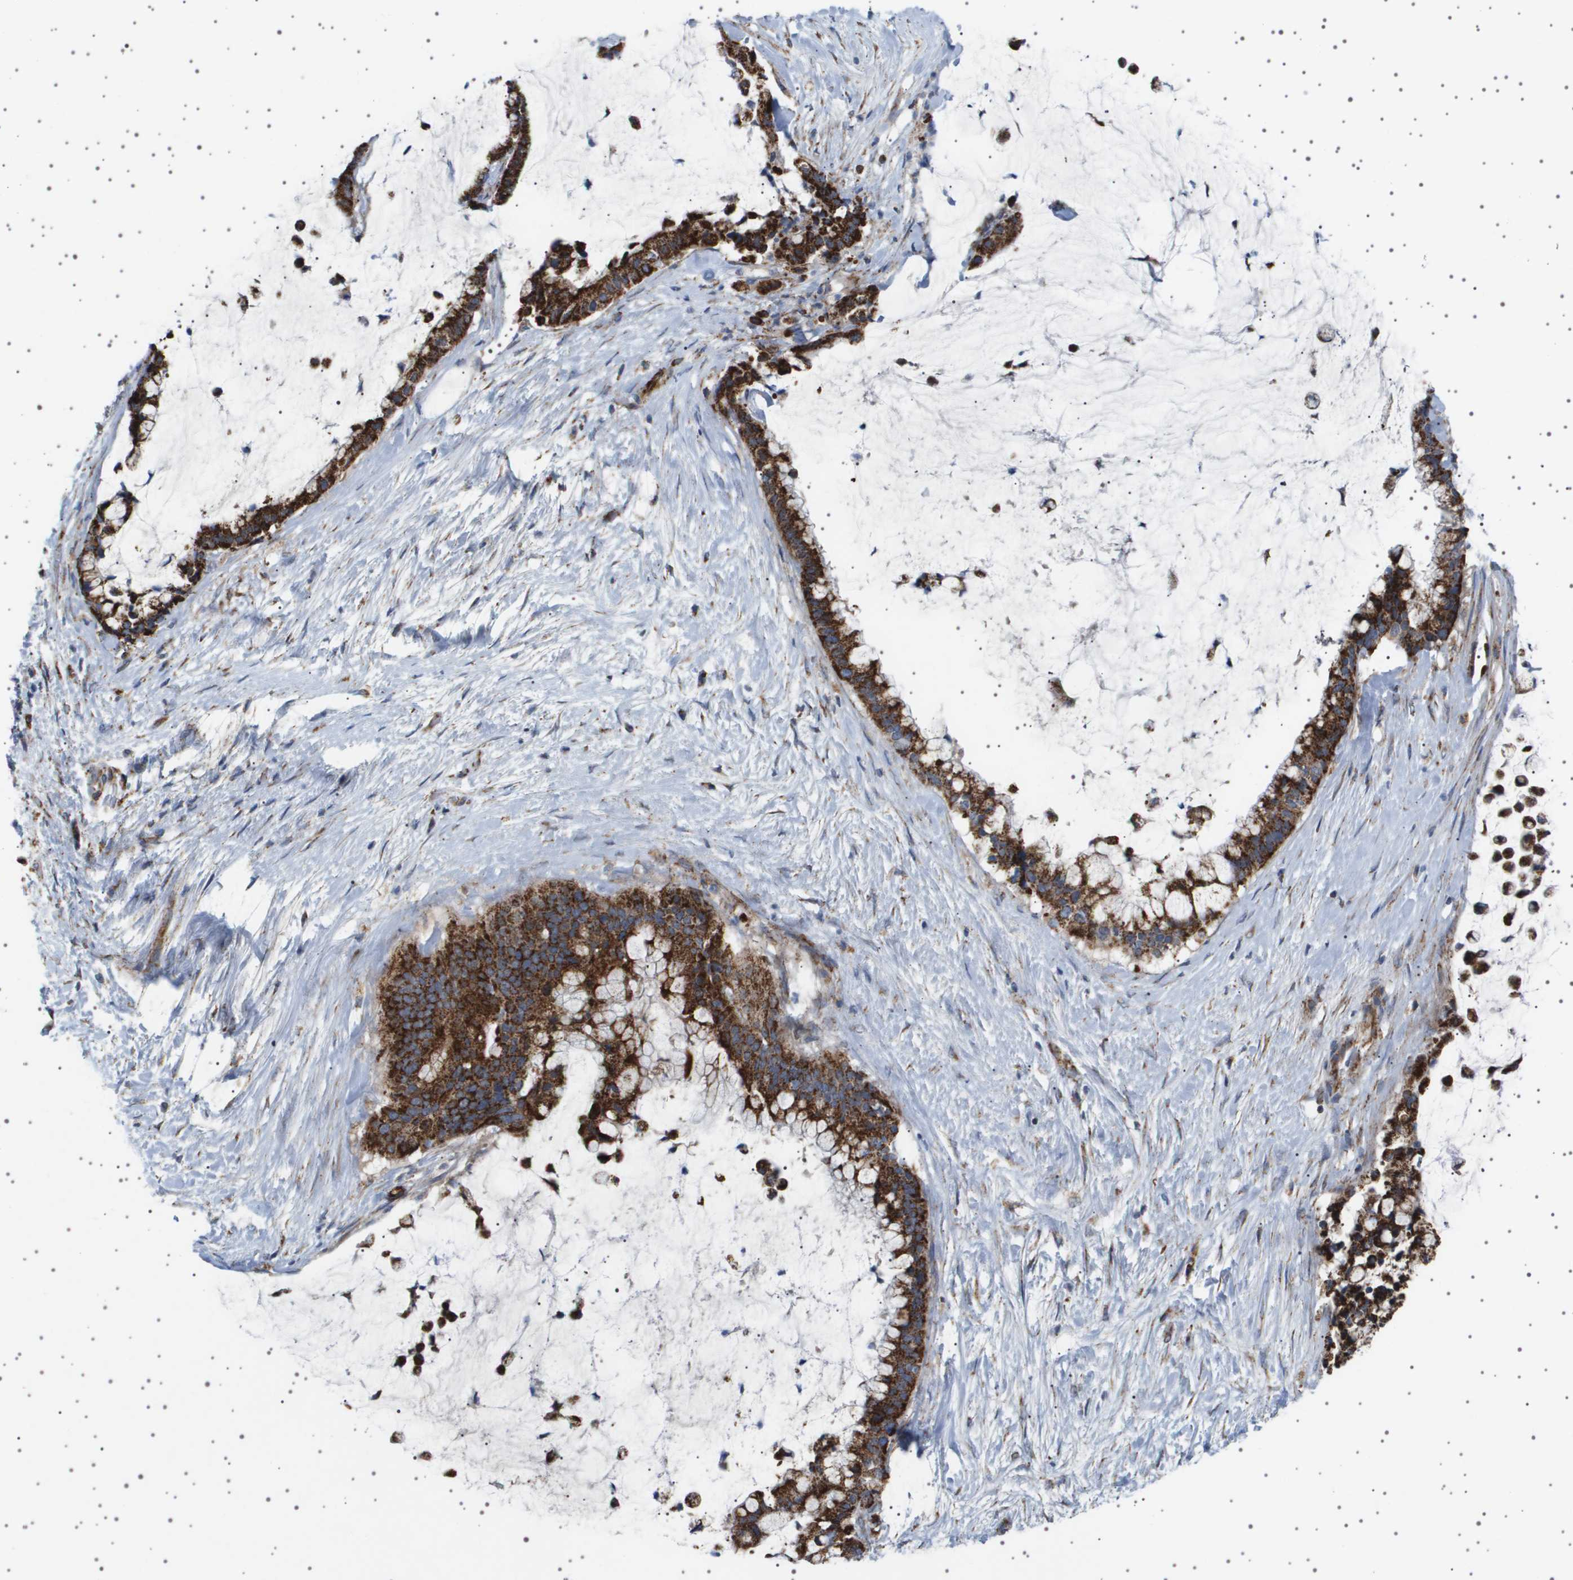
{"staining": {"intensity": "strong", "quantity": ">75%", "location": "cytoplasmic/membranous"}, "tissue": "pancreatic cancer", "cell_type": "Tumor cells", "image_type": "cancer", "snomed": [{"axis": "morphology", "description": "Adenocarcinoma, NOS"}, {"axis": "topography", "description": "Pancreas"}], "caption": "Protein staining of pancreatic cancer tissue shows strong cytoplasmic/membranous positivity in approximately >75% of tumor cells.", "gene": "UBXN8", "patient": {"sex": "male", "age": 41}}